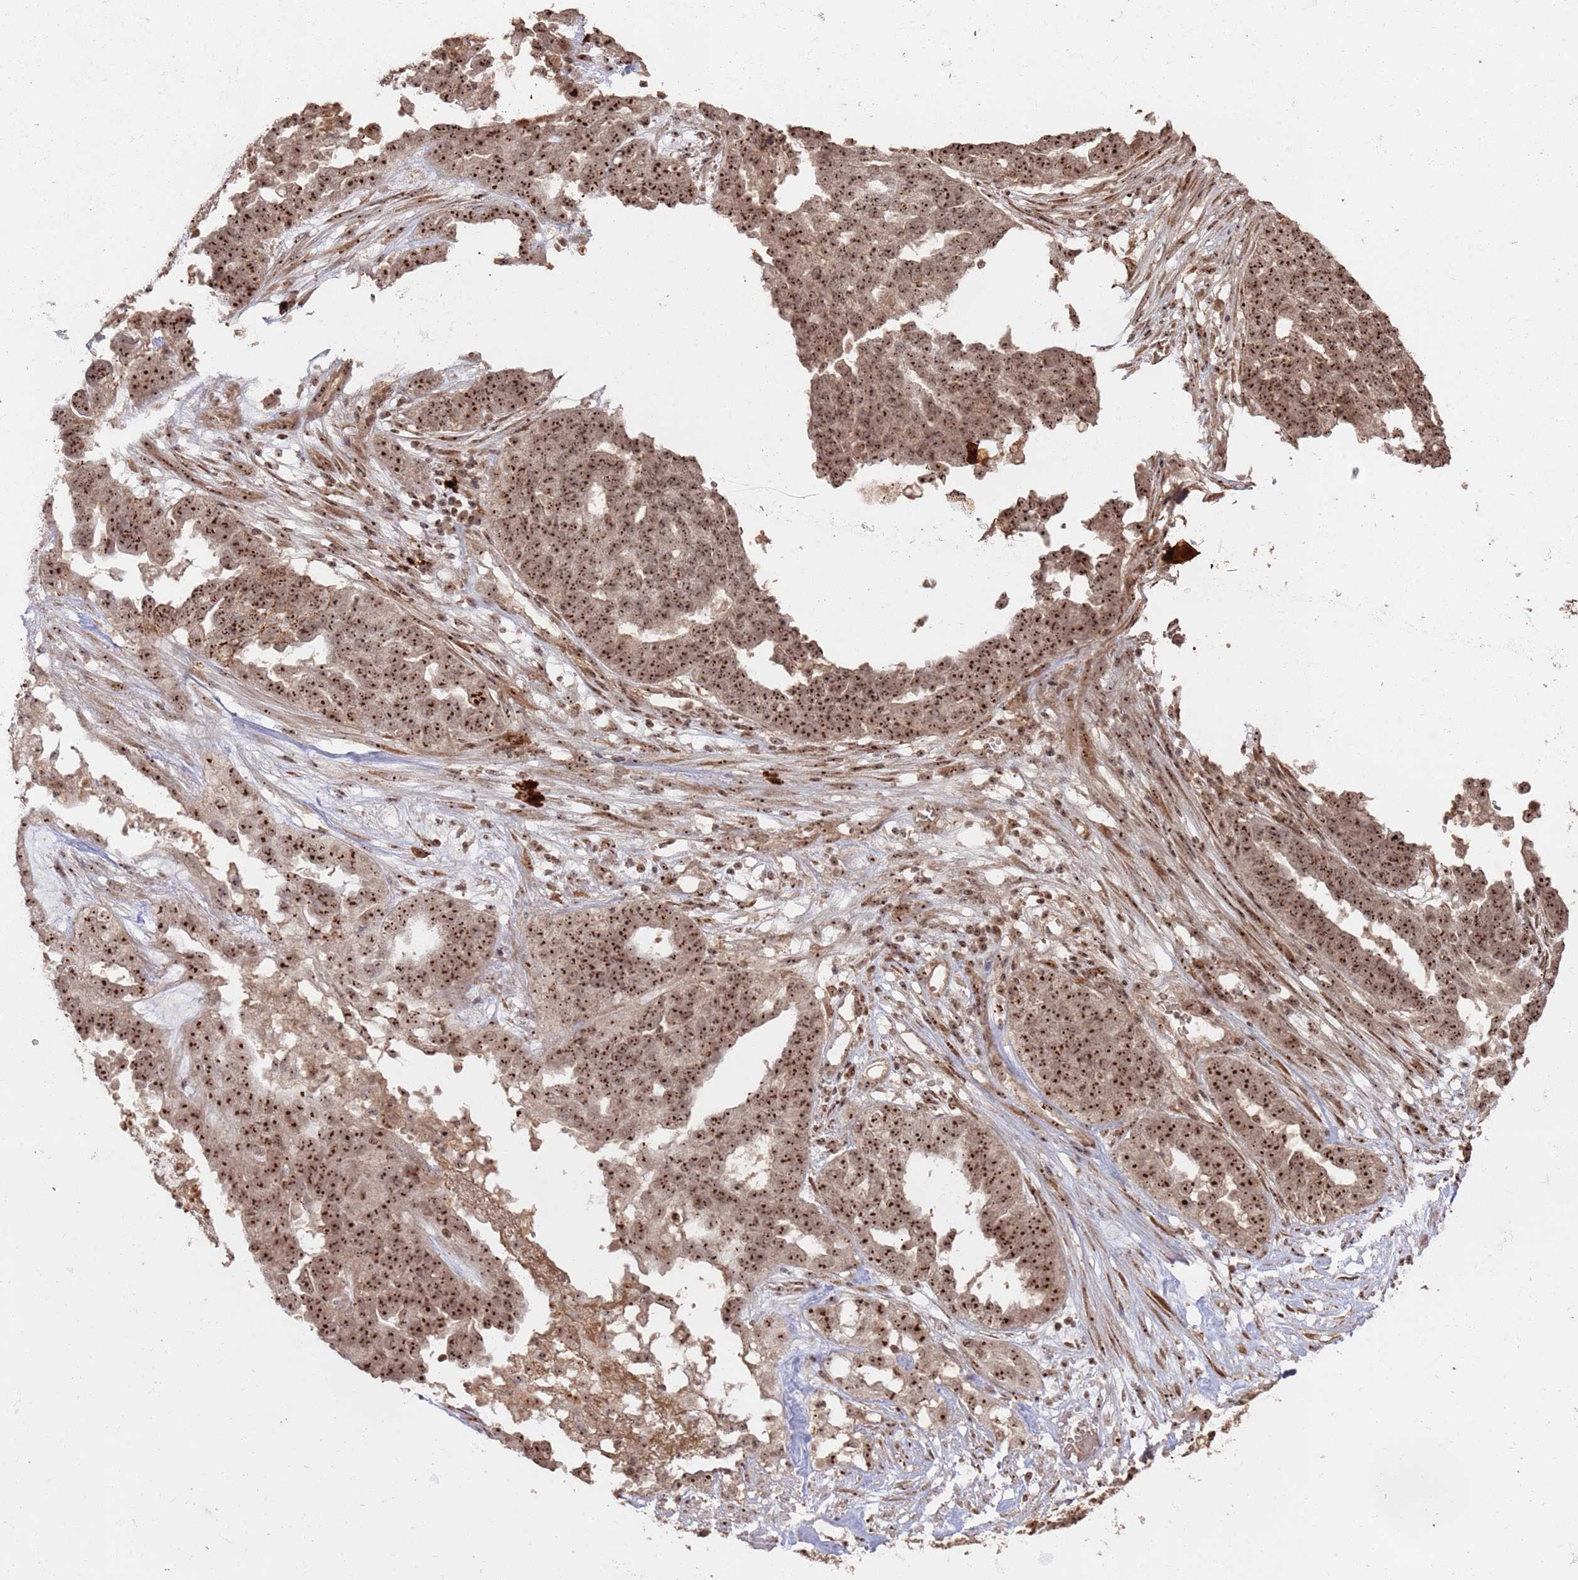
{"staining": {"intensity": "strong", "quantity": ">75%", "location": "nuclear"}, "tissue": "ovarian cancer", "cell_type": "Tumor cells", "image_type": "cancer", "snomed": [{"axis": "morphology", "description": "Cystadenocarcinoma, serous, NOS"}, {"axis": "topography", "description": "Ovary"}], "caption": "A high-resolution micrograph shows immunohistochemistry staining of ovarian cancer (serous cystadenocarcinoma), which reveals strong nuclear staining in about >75% of tumor cells.", "gene": "UTP11", "patient": {"sex": "female", "age": 59}}